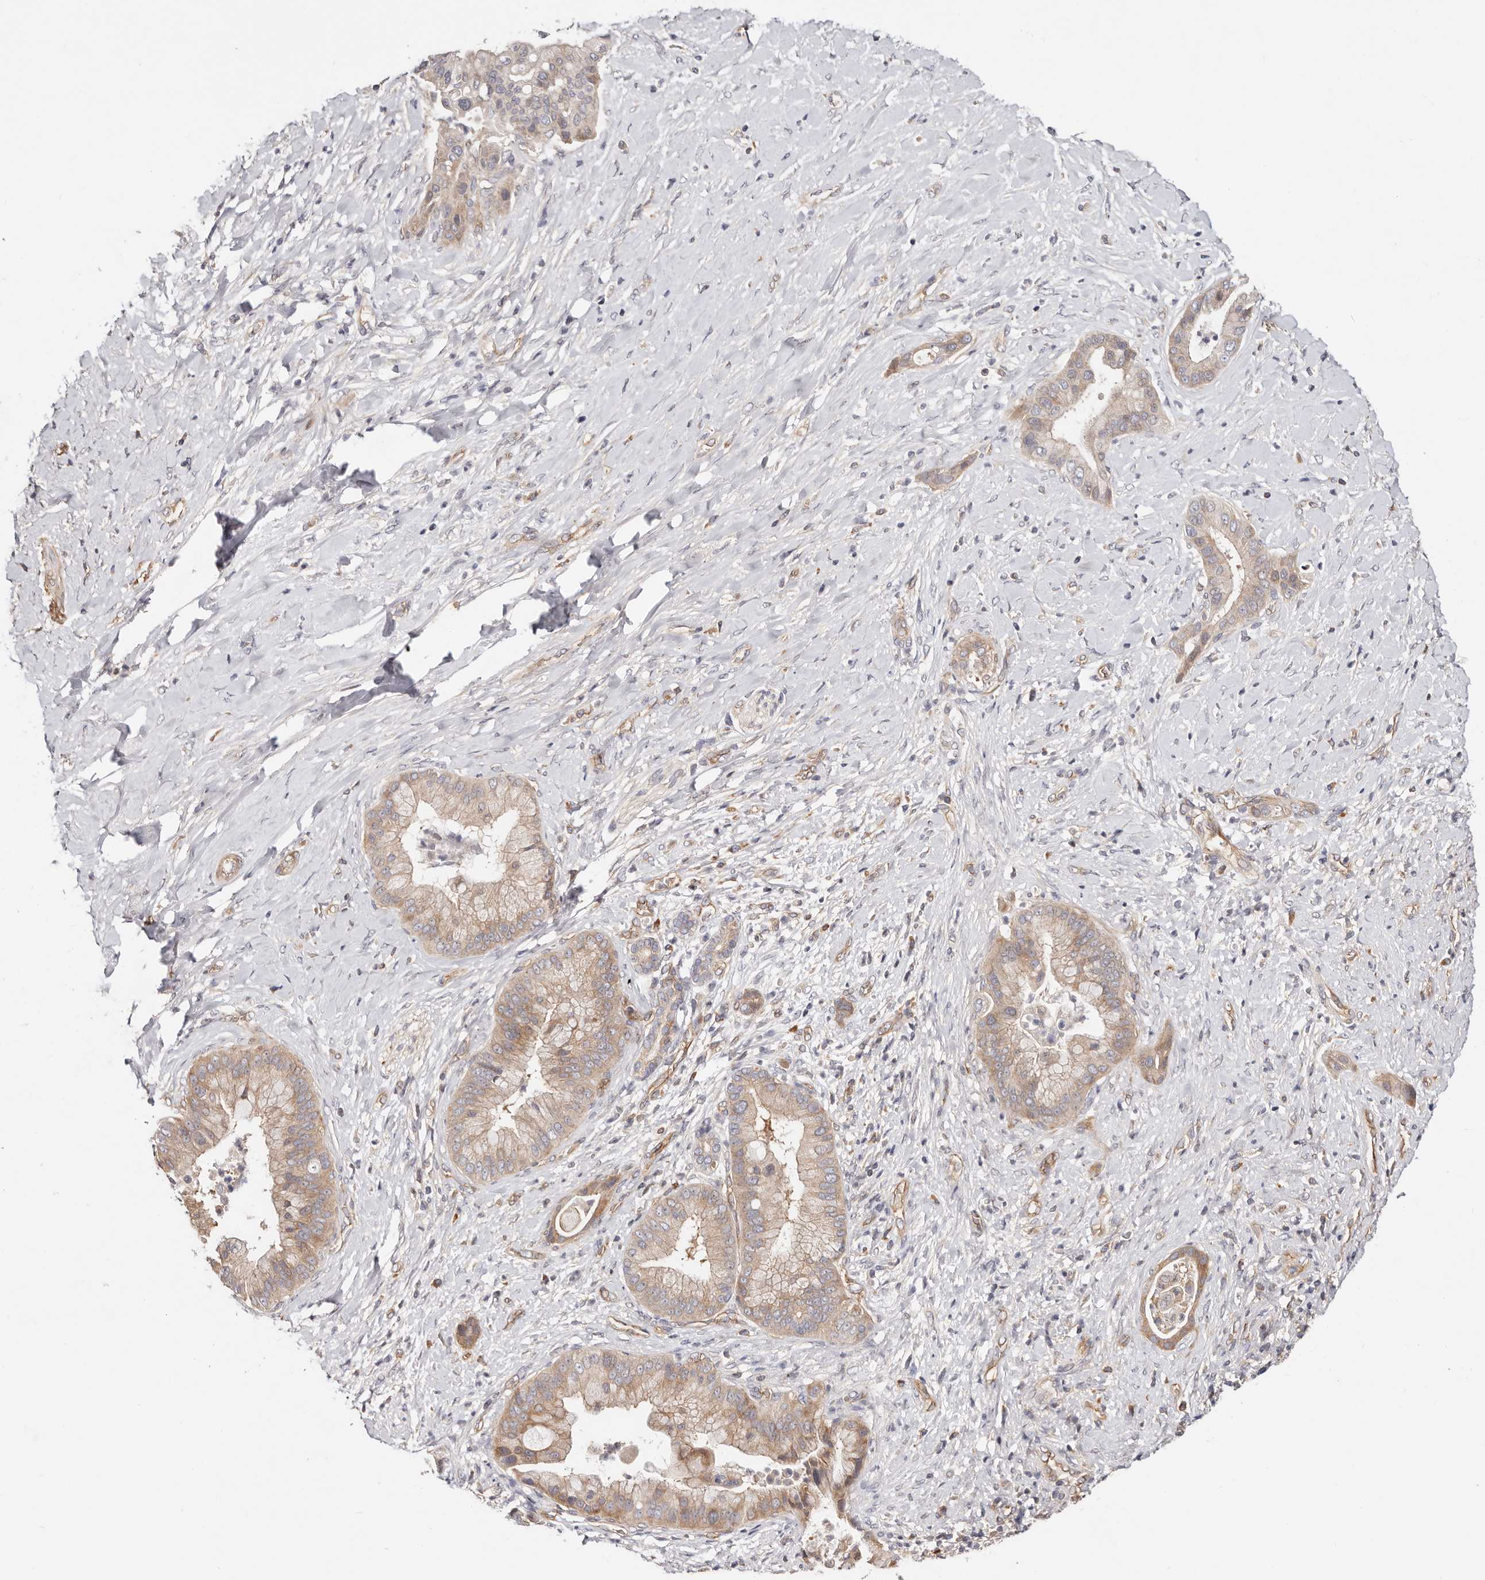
{"staining": {"intensity": "moderate", "quantity": "25%-75%", "location": "cytoplasmic/membranous"}, "tissue": "liver cancer", "cell_type": "Tumor cells", "image_type": "cancer", "snomed": [{"axis": "morphology", "description": "Cholangiocarcinoma"}, {"axis": "topography", "description": "Liver"}], "caption": "Moderate cytoplasmic/membranous protein positivity is seen in approximately 25%-75% of tumor cells in cholangiocarcinoma (liver).", "gene": "MACF1", "patient": {"sex": "female", "age": 54}}